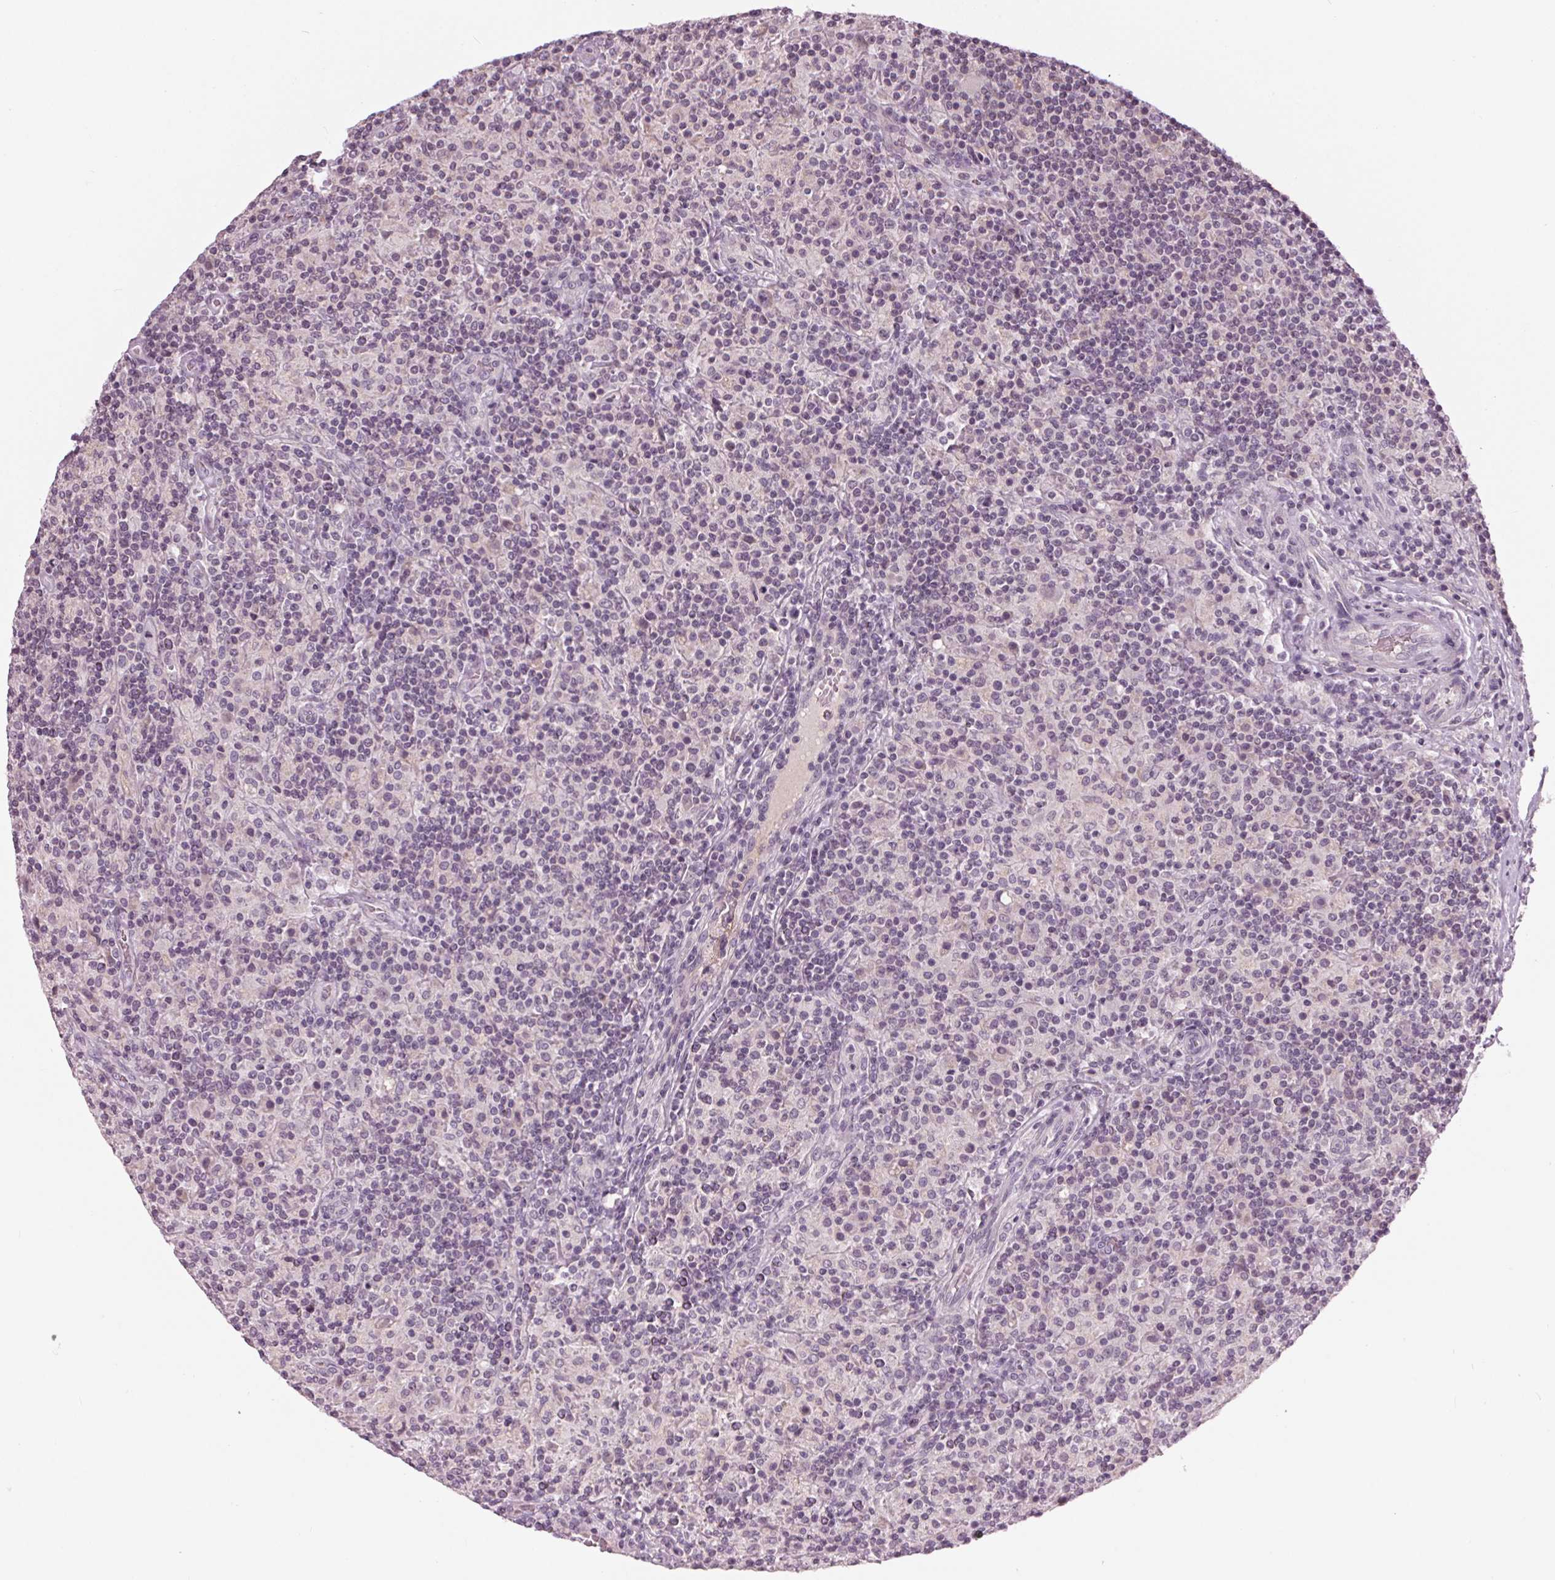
{"staining": {"intensity": "negative", "quantity": "none", "location": "none"}, "tissue": "lymphoma", "cell_type": "Tumor cells", "image_type": "cancer", "snomed": [{"axis": "morphology", "description": "Hodgkin's disease, NOS"}, {"axis": "topography", "description": "Lymph node"}], "caption": "Immunohistochemistry micrograph of Hodgkin's disease stained for a protein (brown), which reveals no staining in tumor cells.", "gene": "ZNF605", "patient": {"sex": "male", "age": 70}}